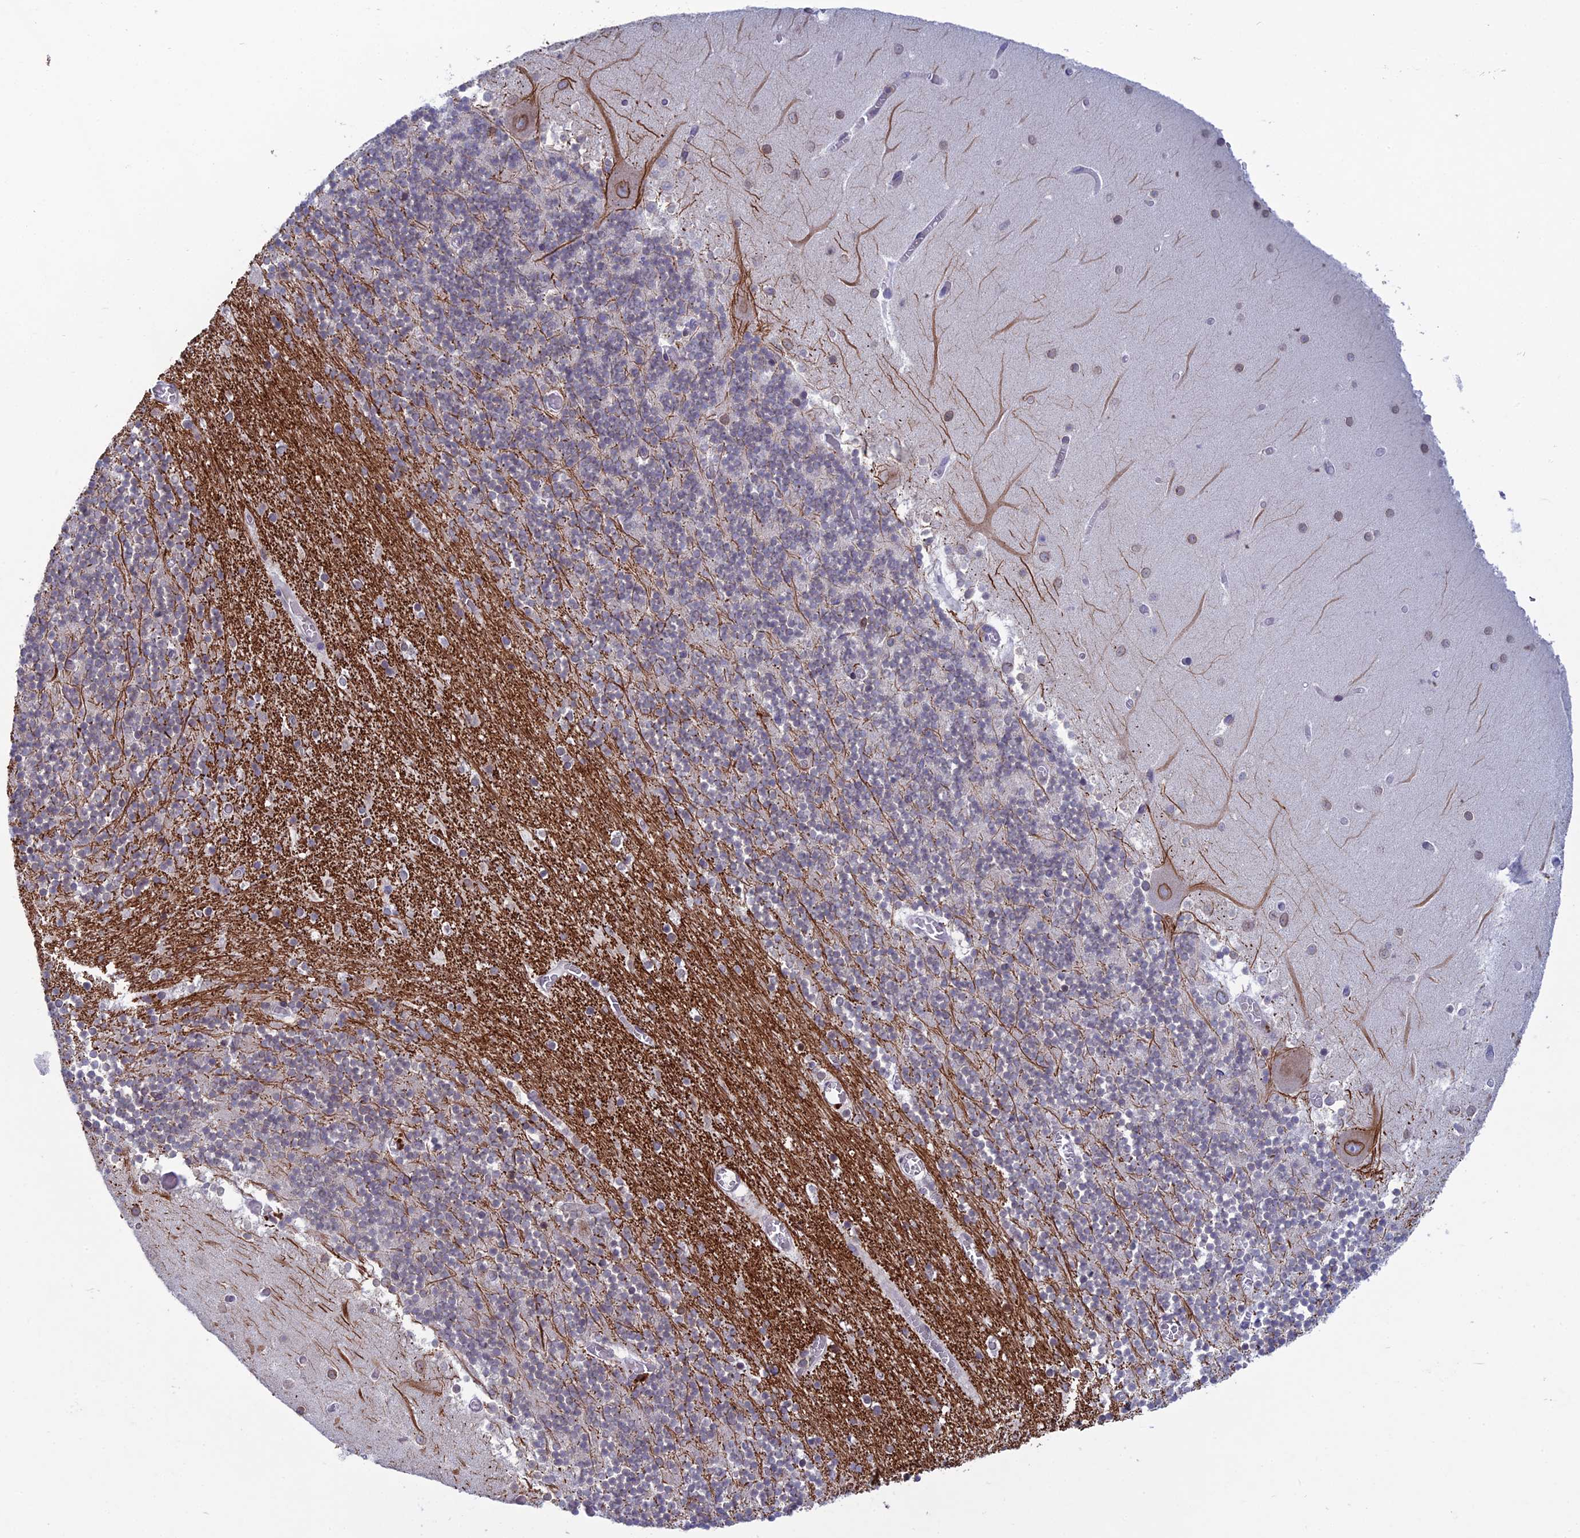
{"staining": {"intensity": "strong", "quantity": "<25%", "location": "cytoplasmic/membranous"}, "tissue": "cerebellum", "cell_type": "Cells in granular layer", "image_type": "normal", "snomed": [{"axis": "morphology", "description": "Normal tissue, NOS"}, {"axis": "topography", "description": "Cerebellum"}], "caption": "This photomicrograph exhibits immunohistochemistry (IHC) staining of unremarkable cerebellum, with medium strong cytoplasmic/membranous expression in about <25% of cells in granular layer.", "gene": "WDR46", "patient": {"sex": "female", "age": 28}}